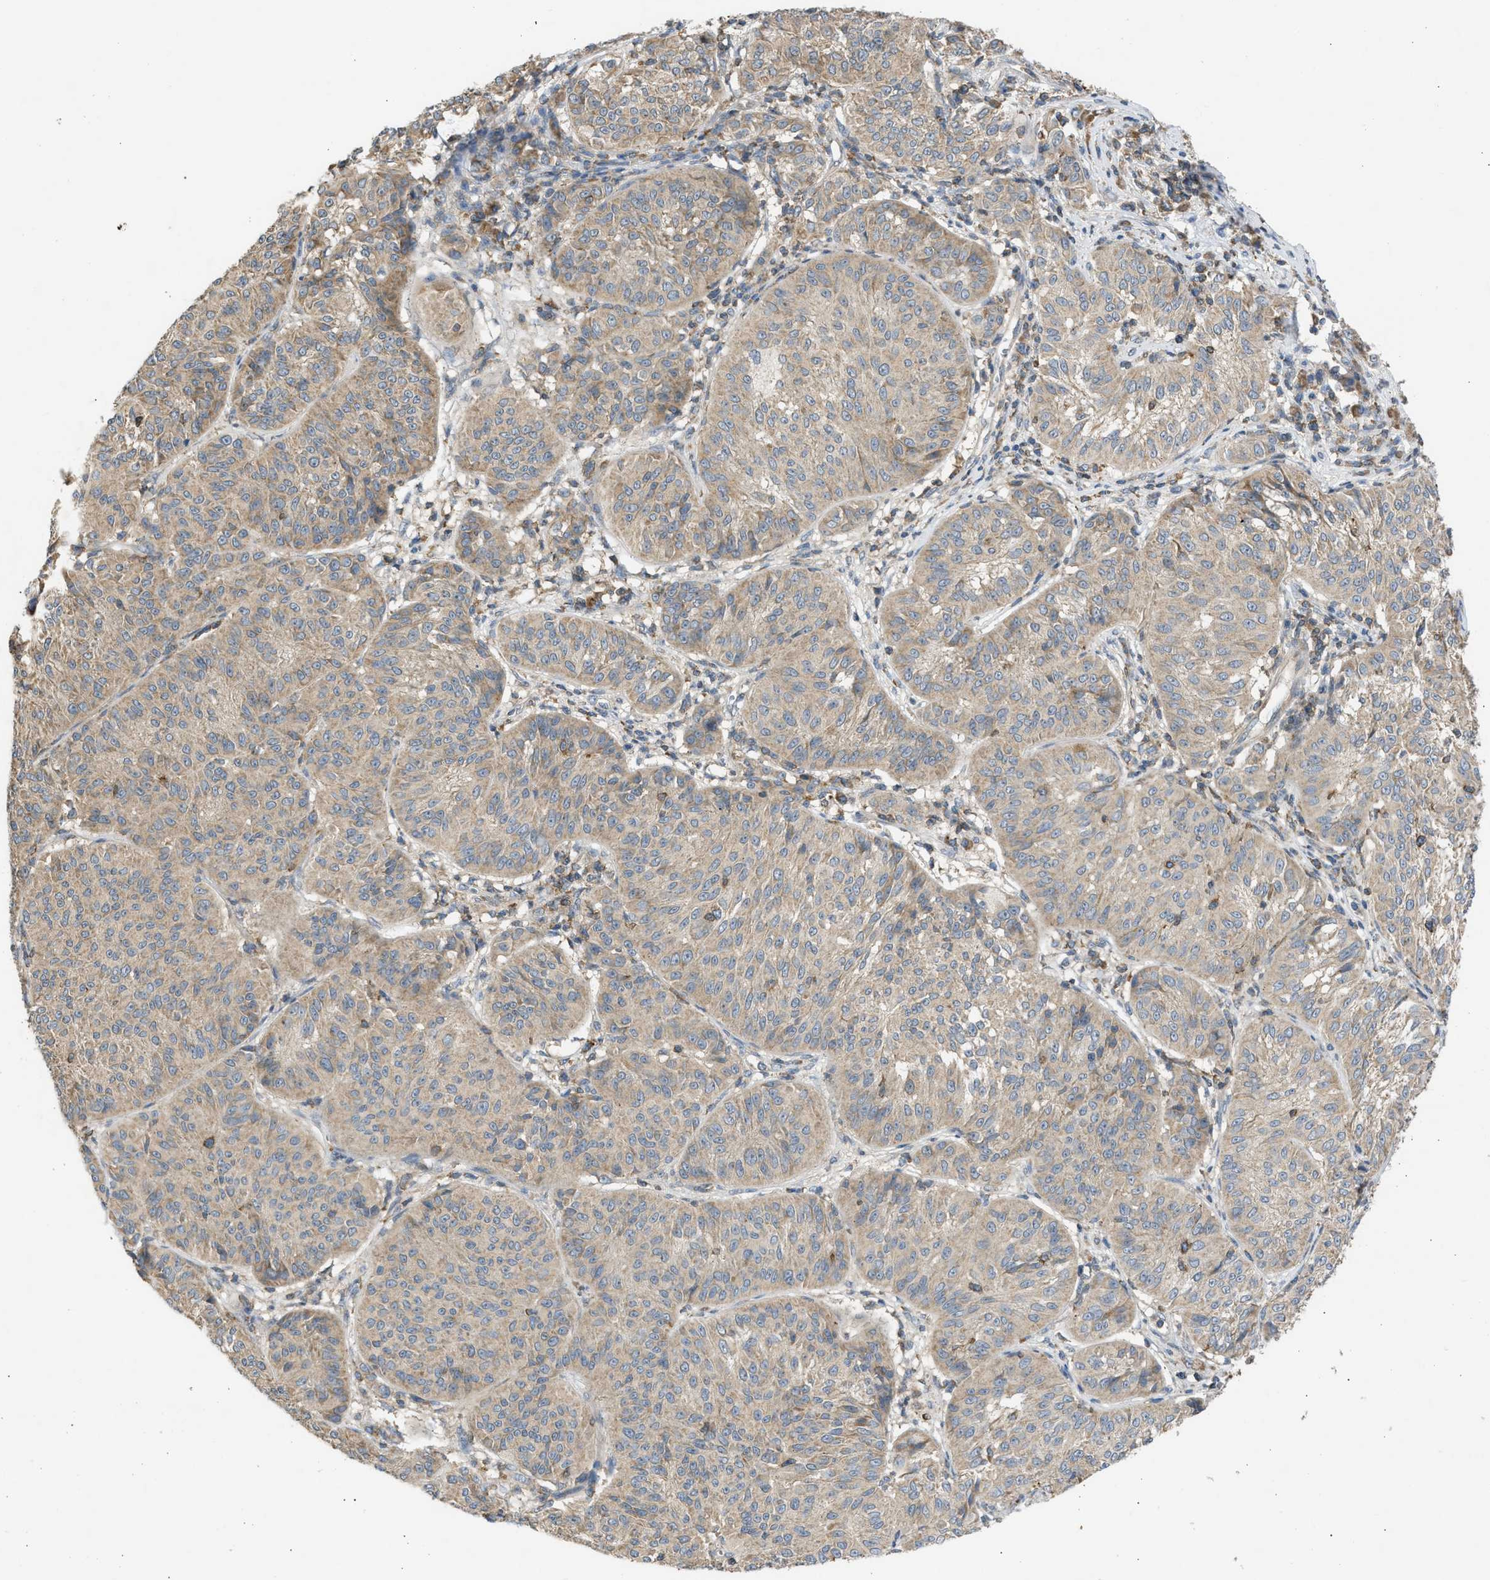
{"staining": {"intensity": "weak", "quantity": ">75%", "location": "cytoplasmic/membranous"}, "tissue": "melanoma", "cell_type": "Tumor cells", "image_type": "cancer", "snomed": [{"axis": "morphology", "description": "Malignant melanoma, NOS"}, {"axis": "topography", "description": "Skin"}], "caption": "There is low levels of weak cytoplasmic/membranous staining in tumor cells of melanoma, as demonstrated by immunohistochemical staining (brown color).", "gene": "CYP1A1", "patient": {"sex": "female", "age": 72}}